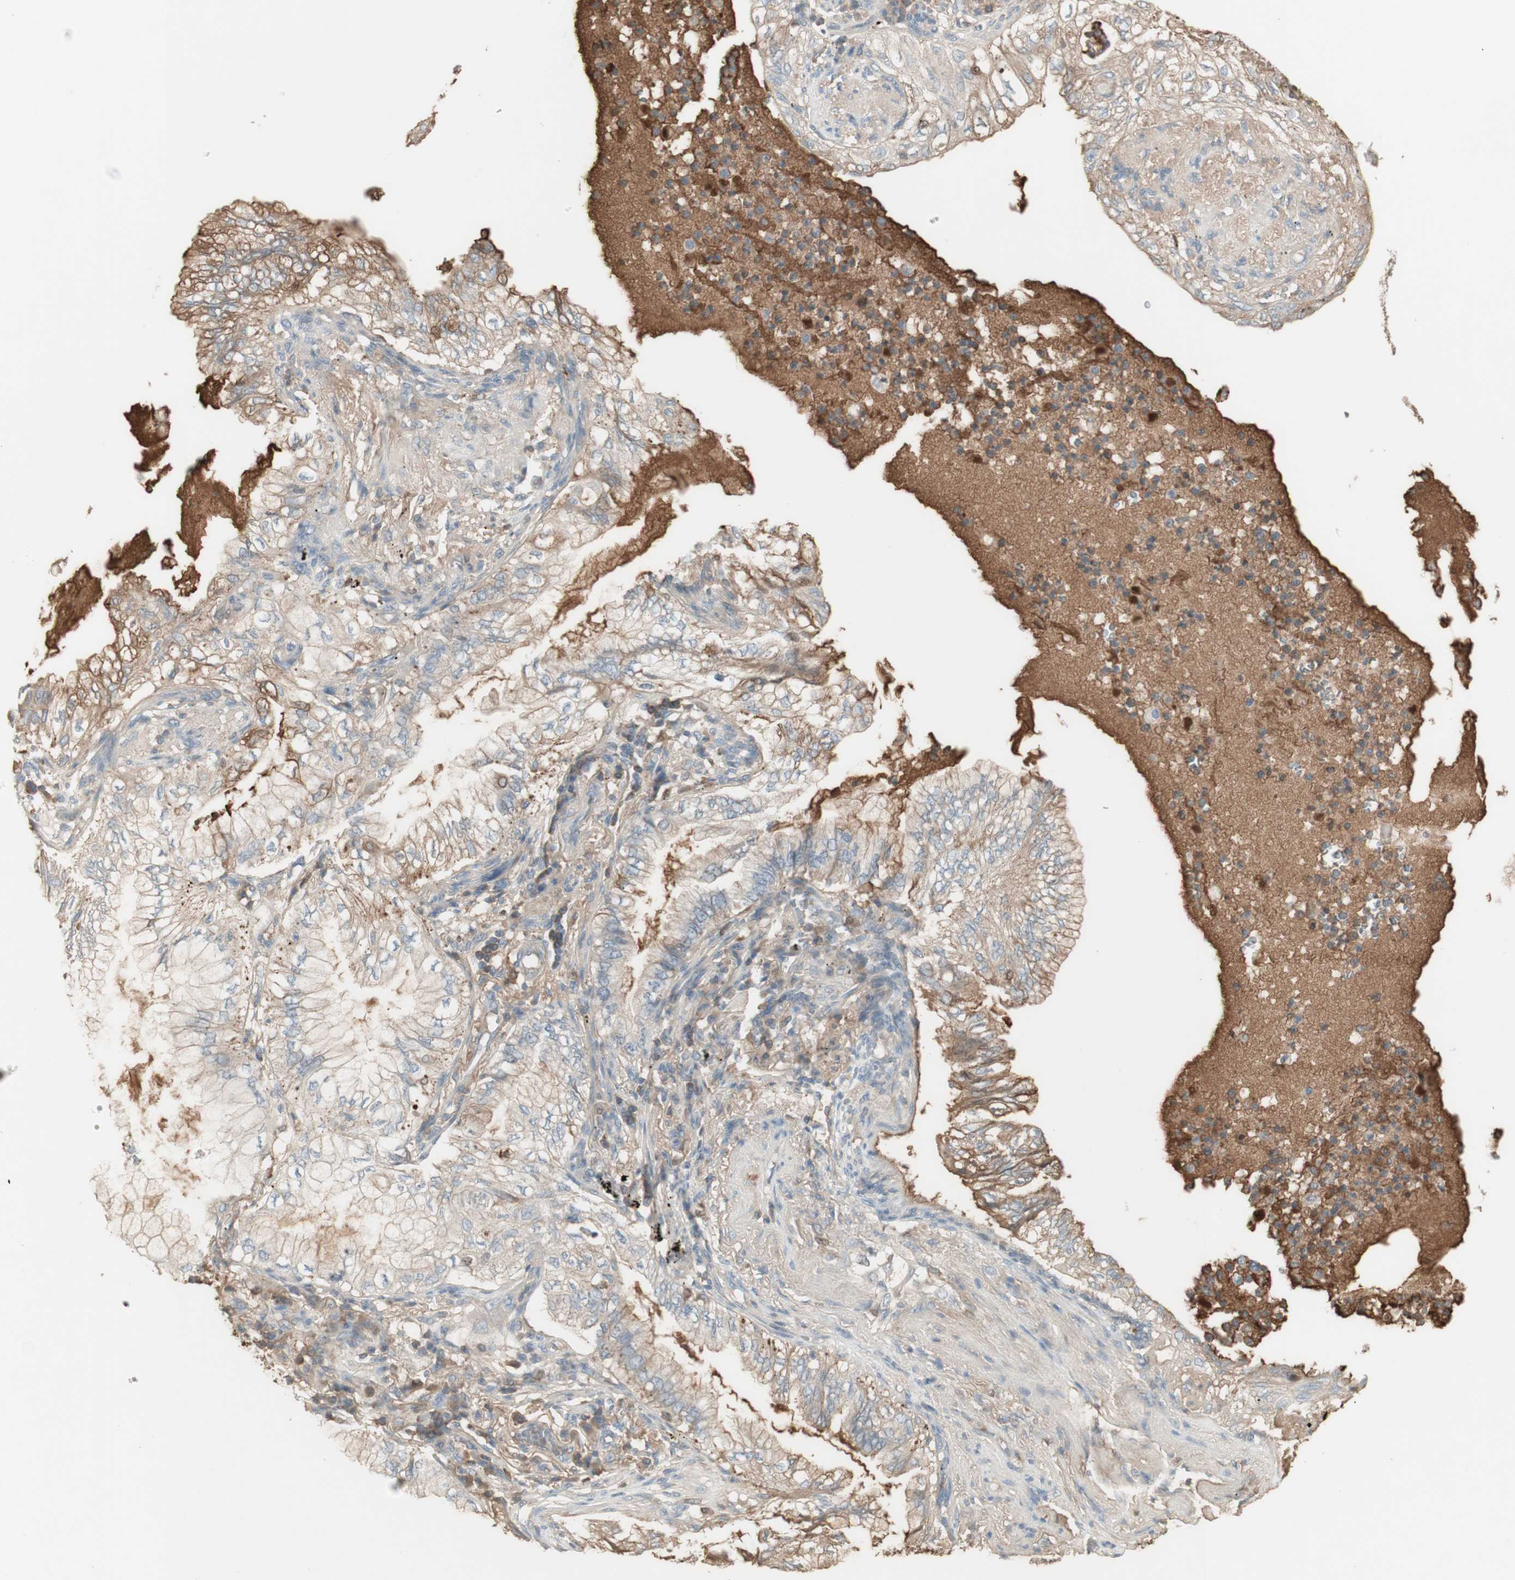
{"staining": {"intensity": "weak", "quantity": ">75%", "location": "cytoplasmic/membranous"}, "tissue": "lung cancer", "cell_type": "Tumor cells", "image_type": "cancer", "snomed": [{"axis": "morphology", "description": "Normal tissue, NOS"}, {"axis": "morphology", "description": "Adenocarcinoma, NOS"}, {"axis": "topography", "description": "Bronchus"}, {"axis": "topography", "description": "Lung"}], "caption": "The micrograph reveals staining of adenocarcinoma (lung), revealing weak cytoplasmic/membranous protein positivity (brown color) within tumor cells.", "gene": "IFNG", "patient": {"sex": "female", "age": 70}}